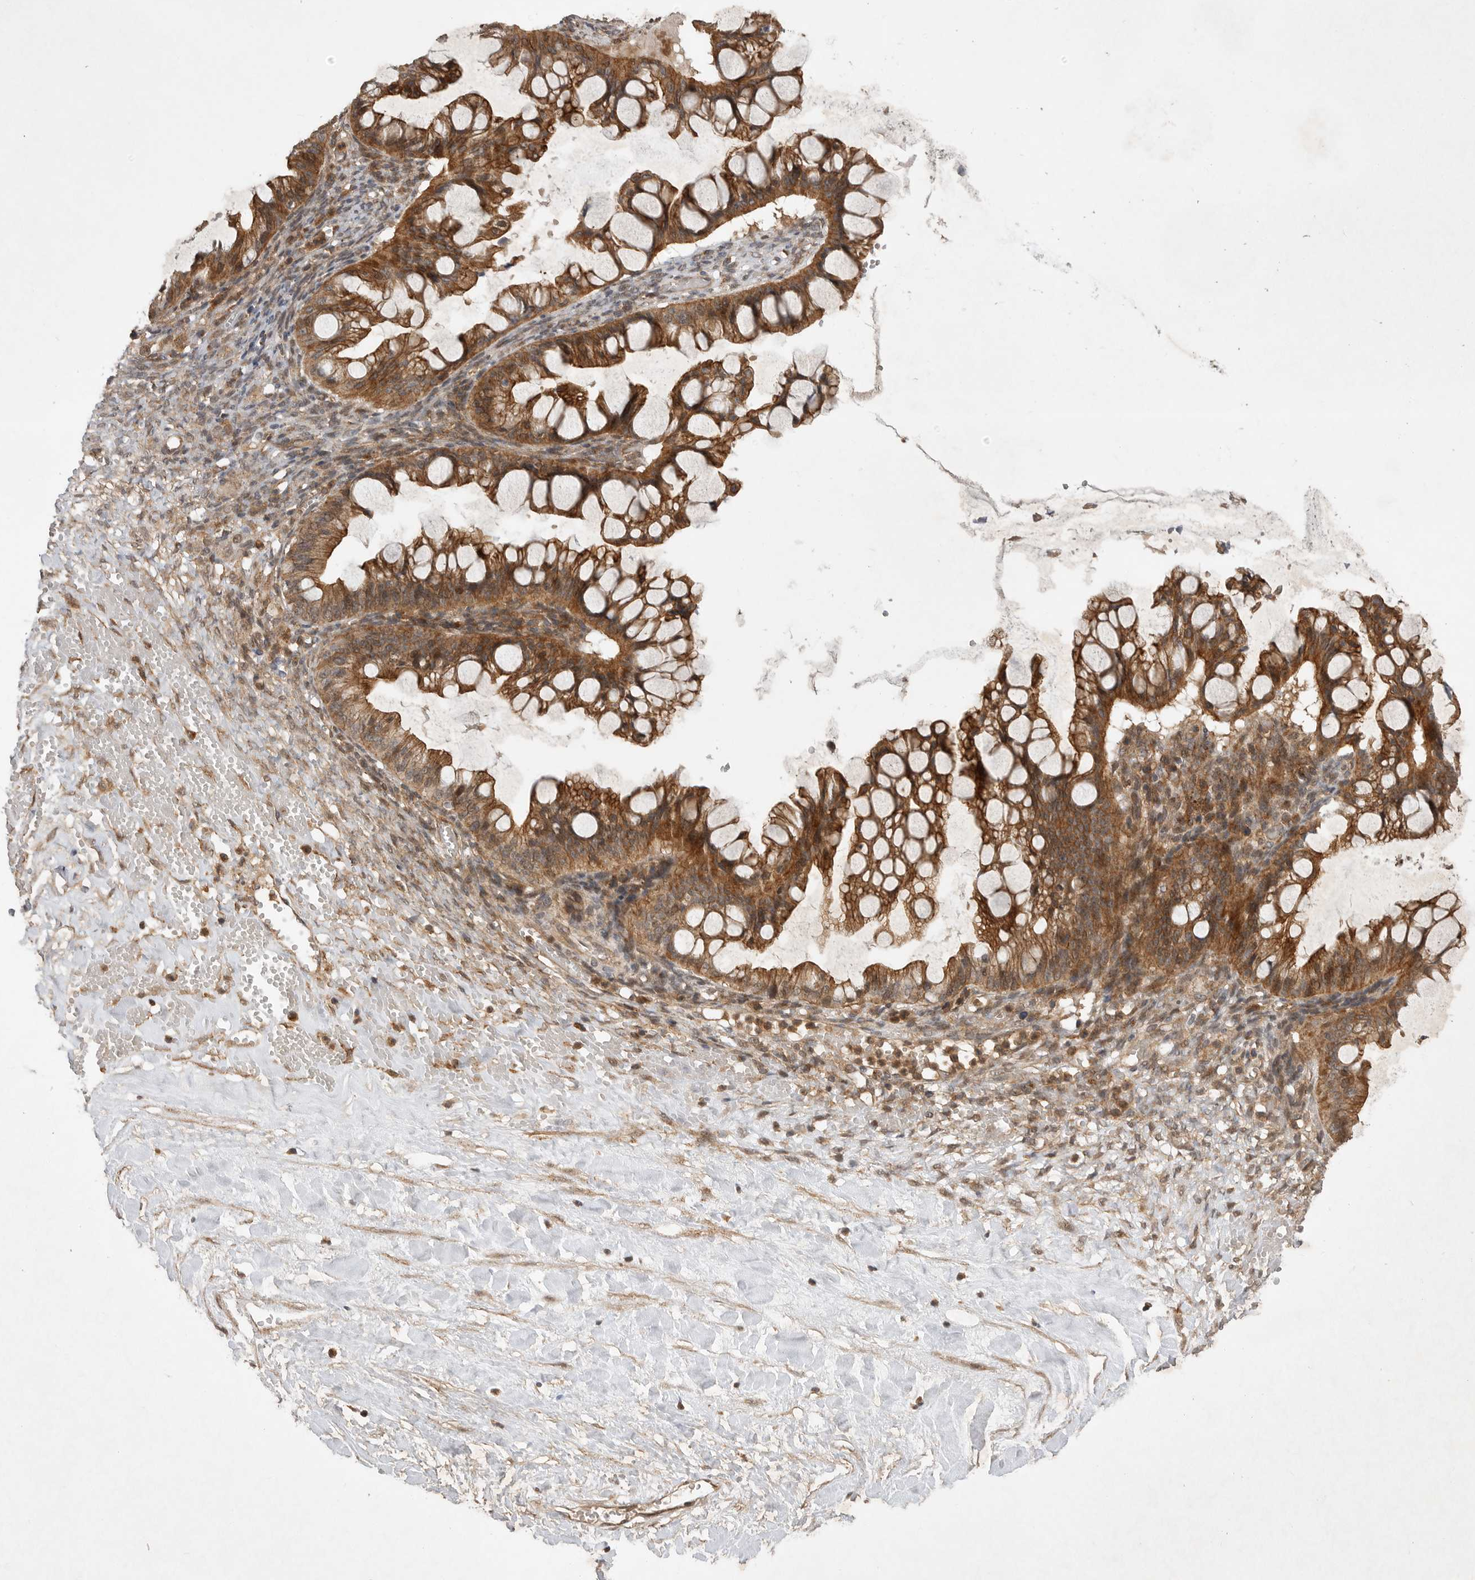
{"staining": {"intensity": "moderate", "quantity": ">75%", "location": "cytoplasmic/membranous"}, "tissue": "ovarian cancer", "cell_type": "Tumor cells", "image_type": "cancer", "snomed": [{"axis": "morphology", "description": "Cystadenocarcinoma, mucinous, NOS"}, {"axis": "topography", "description": "Ovary"}], "caption": "Tumor cells display medium levels of moderate cytoplasmic/membranous positivity in about >75% of cells in ovarian cancer. Nuclei are stained in blue.", "gene": "ZNF232", "patient": {"sex": "female", "age": 73}}